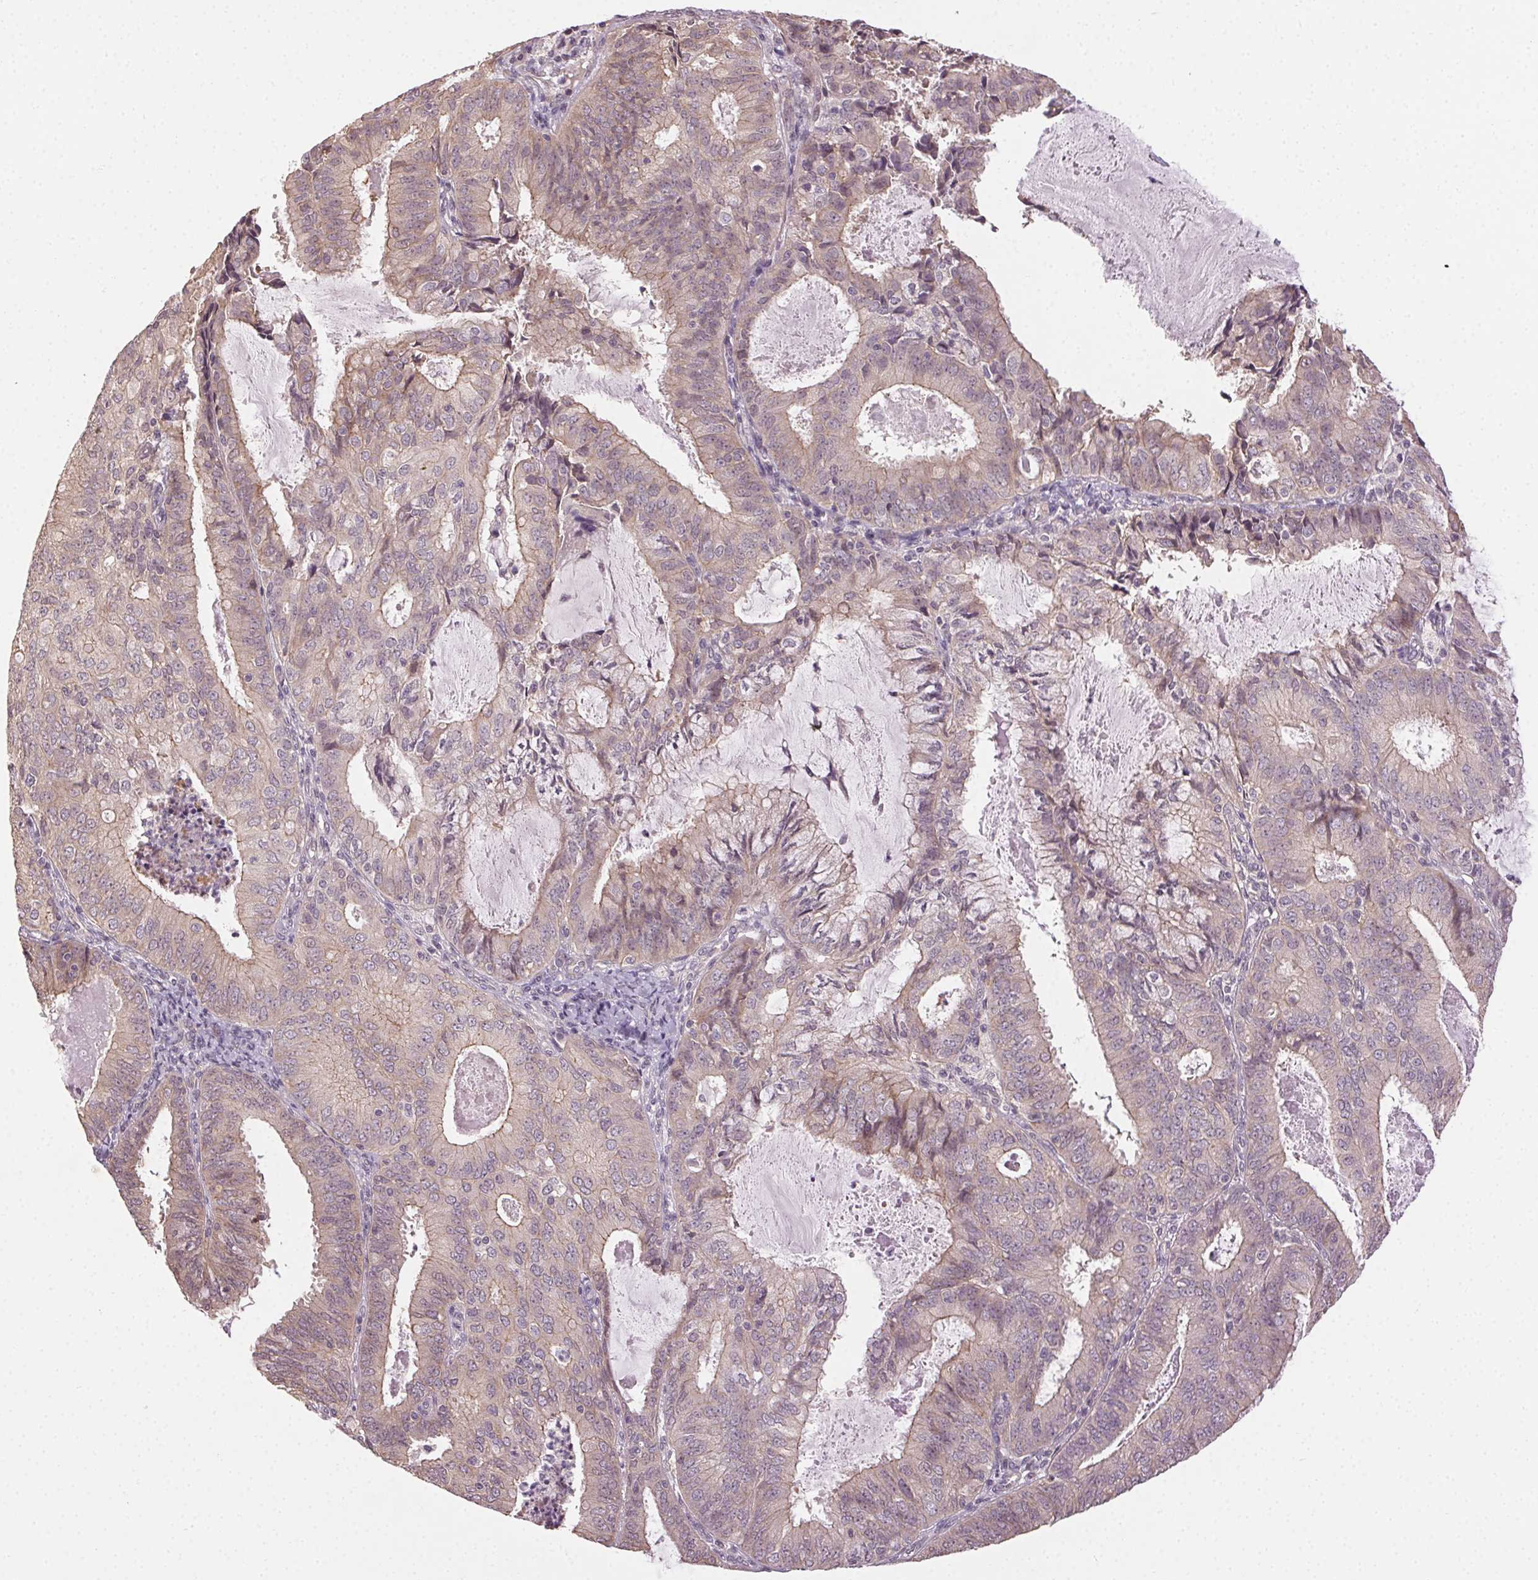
{"staining": {"intensity": "weak", "quantity": "<25%", "location": "cytoplasmic/membranous"}, "tissue": "endometrial cancer", "cell_type": "Tumor cells", "image_type": "cancer", "snomed": [{"axis": "morphology", "description": "Adenocarcinoma, NOS"}, {"axis": "topography", "description": "Endometrium"}], "caption": "Tumor cells are negative for protein expression in human endometrial cancer (adenocarcinoma).", "gene": "ATP1B3", "patient": {"sex": "female", "age": 57}}